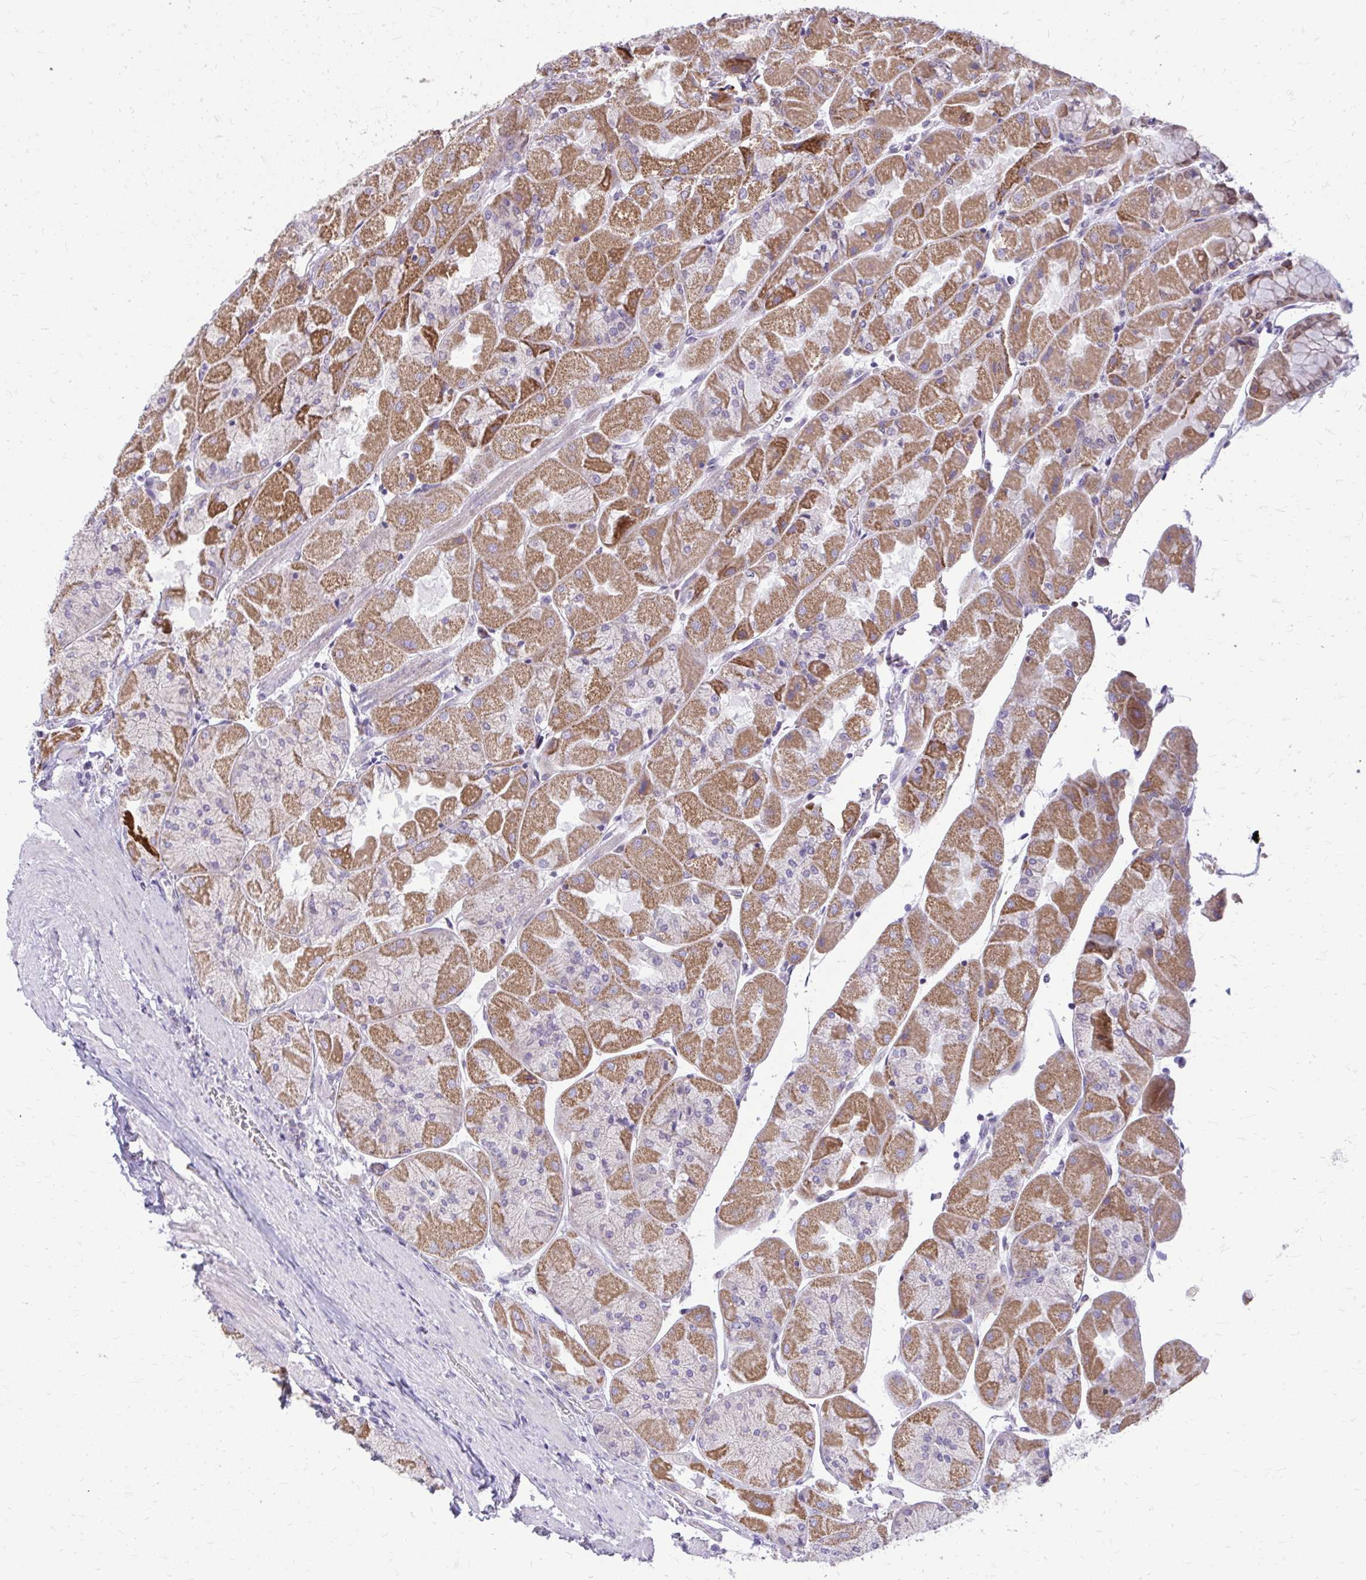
{"staining": {"intensity": "moderate", "quantity": "25%-75%", "location": "cytoplasmic/membranous,nuclear"}, "tissue": "stomach", "cell_type": "Glandular cells", "image_type": "normal", "snomed": [{"axis": "morphology", "description": "Normal tissue, NOS"}, {"axis": "topography", "description": "Stomach"}], "caption": "IHC photomicrograph of benign stomach: stomach stained using IHC reveals medium levels of moderate protein expression localized specifically in the cytoplasmic/membranous,nuclear of glandular cells, appearing as a cytoplasmic/membranous,nuclear brown color.", "gene": "RPS6KA2", "patient": {"sex": "female", "age": 61}}